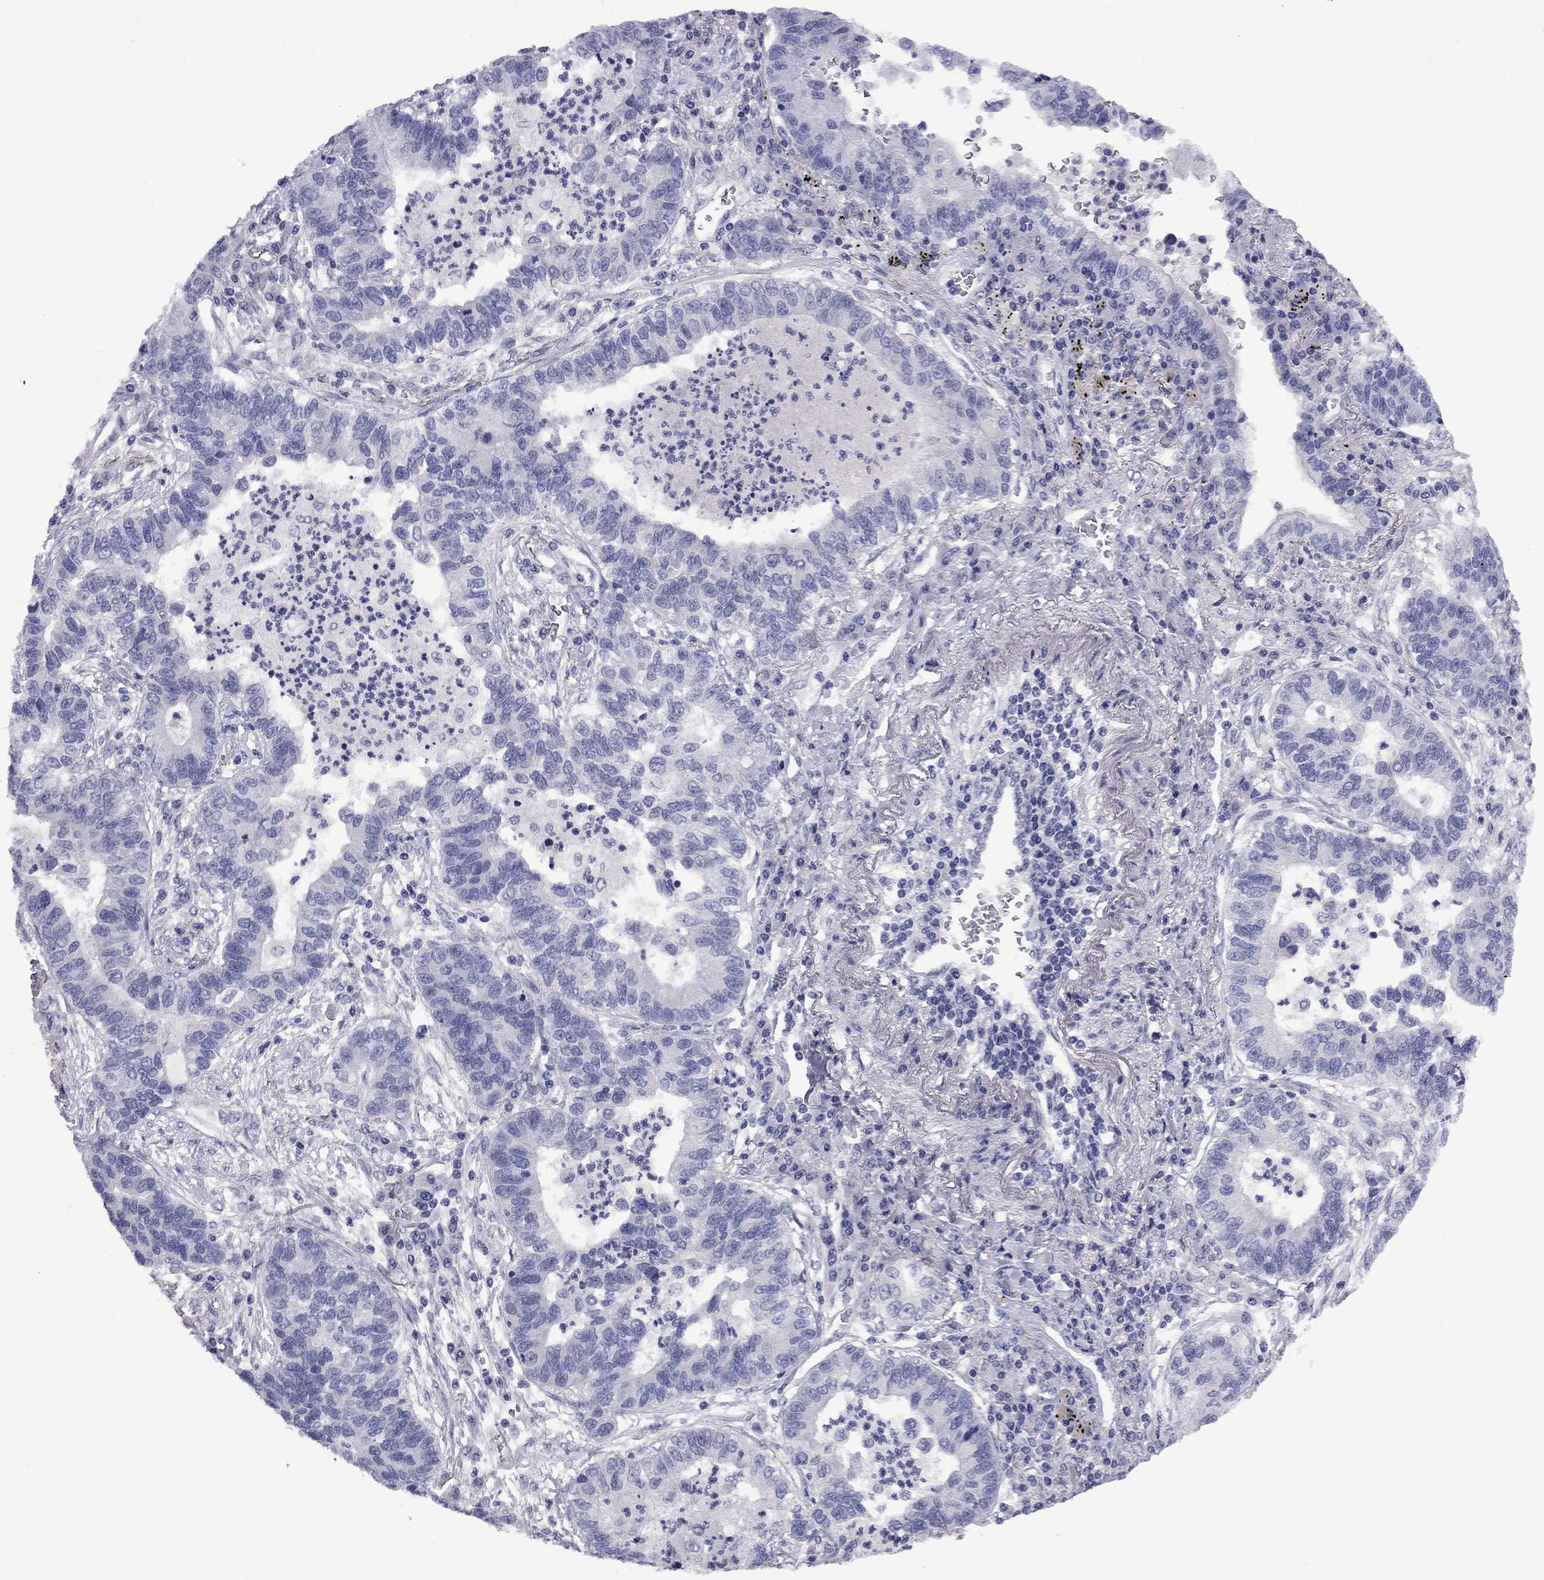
{"staining": {"intensity": "negative", "quantity": "none", "location": "none"}, "tissue": "lung cancer", "cell_type": "Tumor cells", "image_type": "cancer", "snomed": [{"axis": "morphology", "description": "Adenocarcinoma, NOS"}, {"axis": "topography", "description": "Lung"}], "caption": "Tumor cells are negative for brown protein staining in adenocarcinoma (lung). (Brightfield microscopy of DAB (3,3'-diaminobenzidine) IHC at high magnification).", "gene": "EPPIN", "patient": {"sex": "female", "age": 57}}